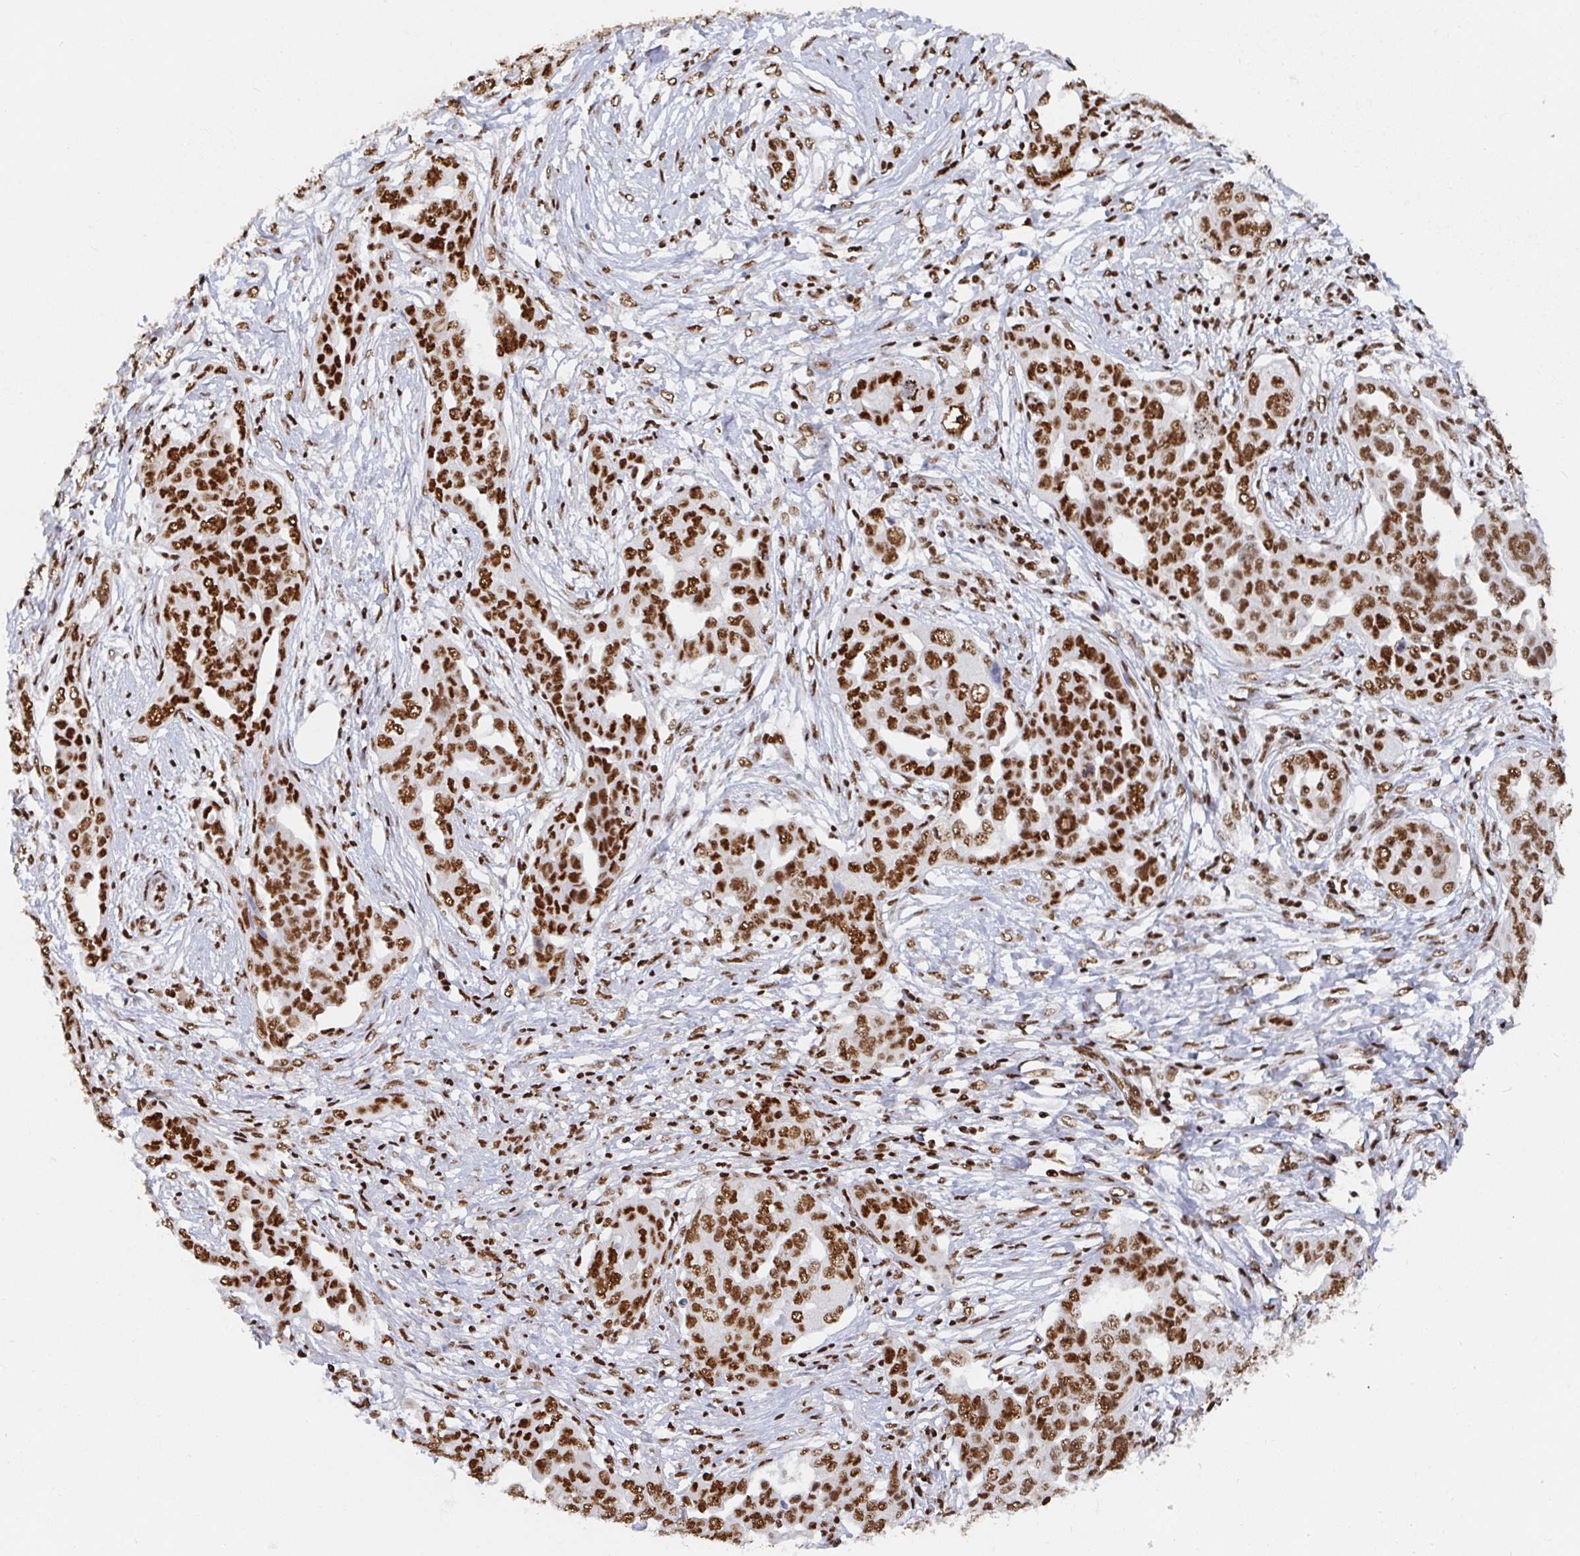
{"staining": {"intensity": "strong", "quantity": ">75%", "location": "nuclear"}, "tissue": "ovarian cancer", "cell_type": "Tumor cells", "image_type": "cancer", "snomed": [{"axis": "morphology", "description": "Cystadenocarcinoma, serous, NOS"}, {"axis": "topography", "description": "Ovary"}], "caption": "Ovarian cancer (serous cystadenocarcinoma) stained for a protein (brown) demonstrates strong nuclear positive expression in approximately >75% of tumor cells.", "gene": "EWSR1", "patient": {"sex": "female", "age": 59}}